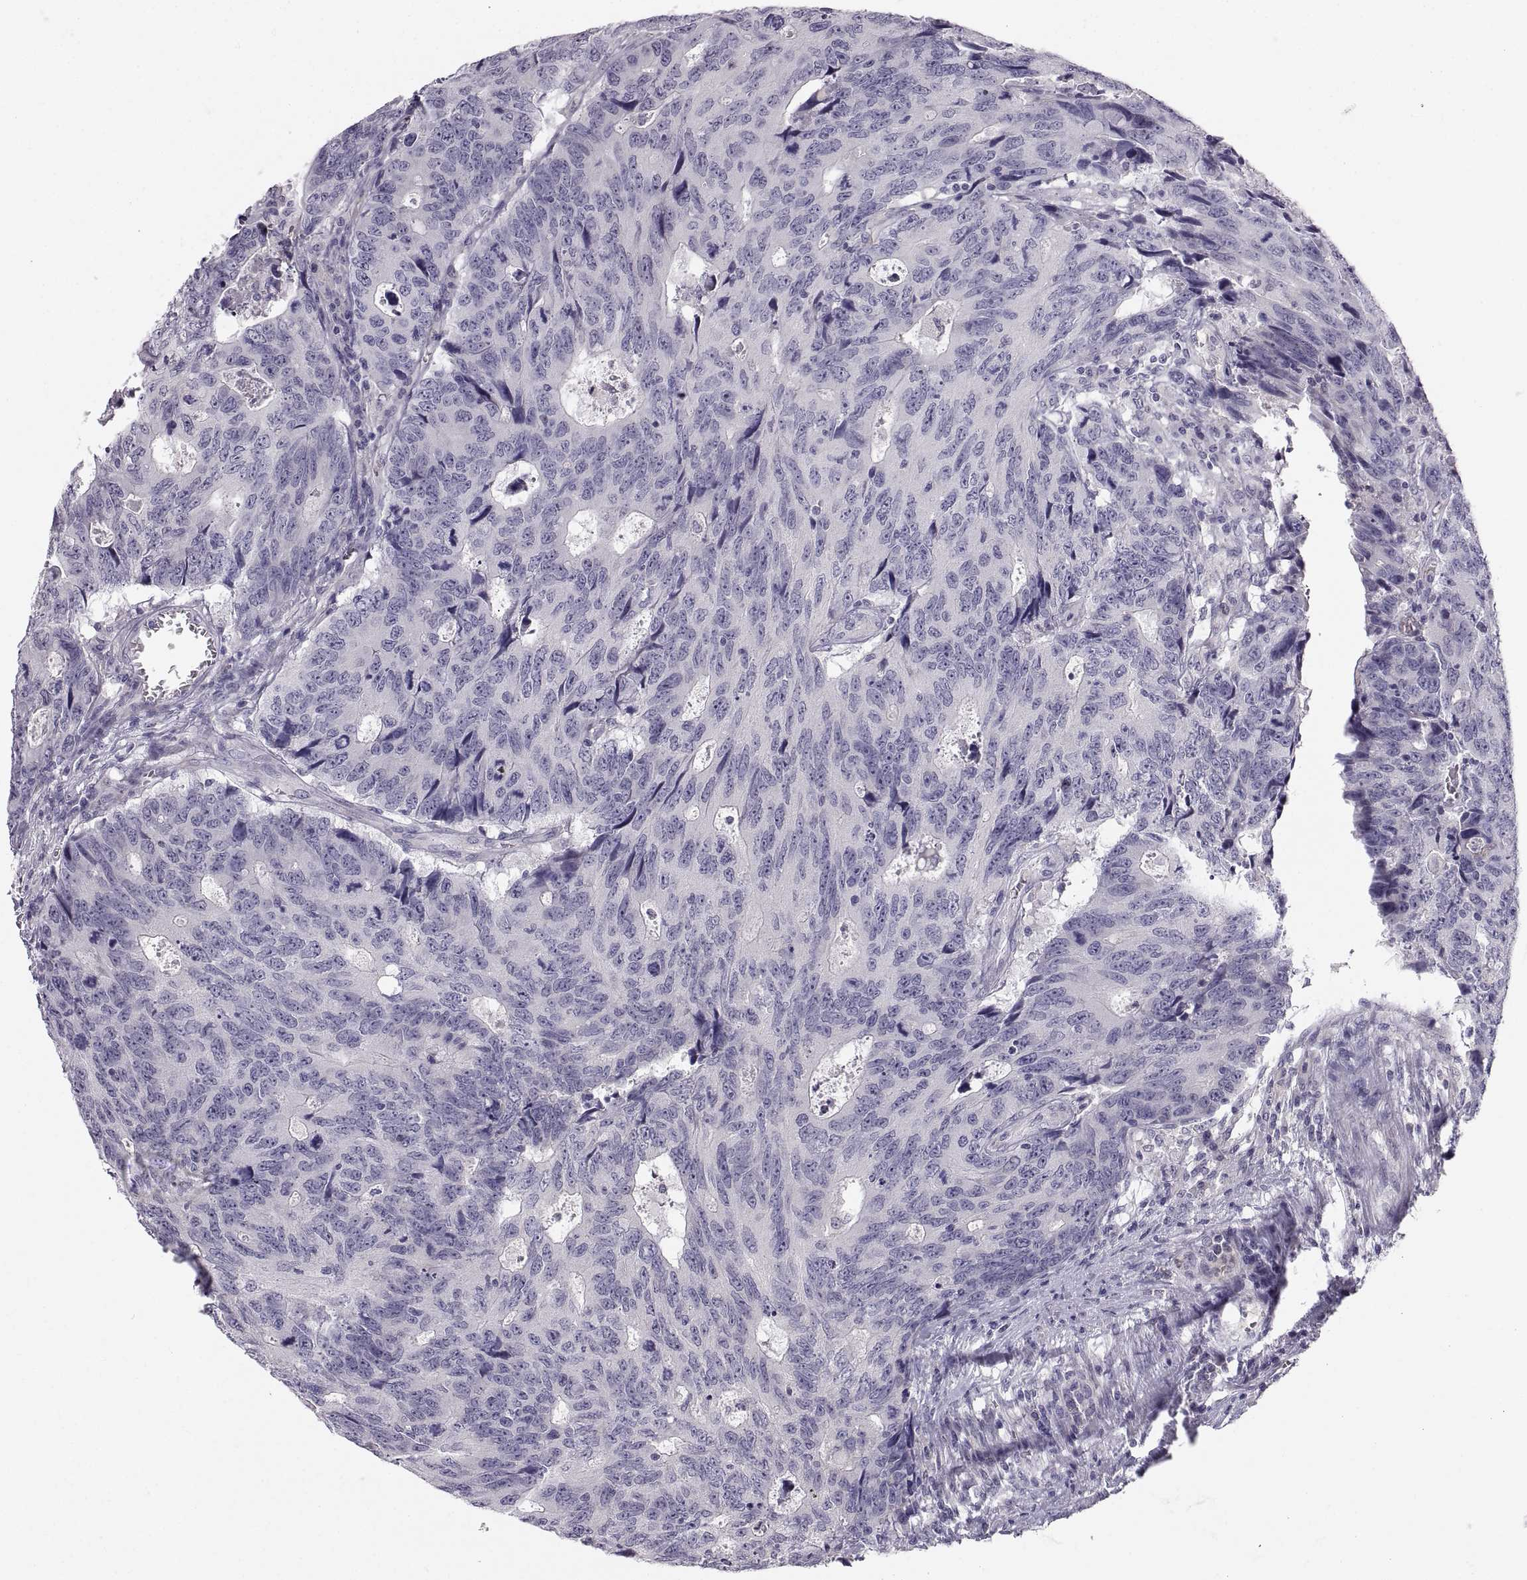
{"staining": {"intensity": "negative", "quantity": "none", "location": "none"}, "tissue": "colorectal cancer", "cell_type": "Tumor cells", "image_type": "cancer", "snomed": [{"axis": "morphology", "description": "Adenocarcinoma, NOS"}, {"axis": "topography", "description": "Colon"}], "caption": "Tumor cells are negative for brown protein staining in colorectal adenocarcinoma.", "gene": "ZNF185", "patient": {"sex": "female", "age": 77}}